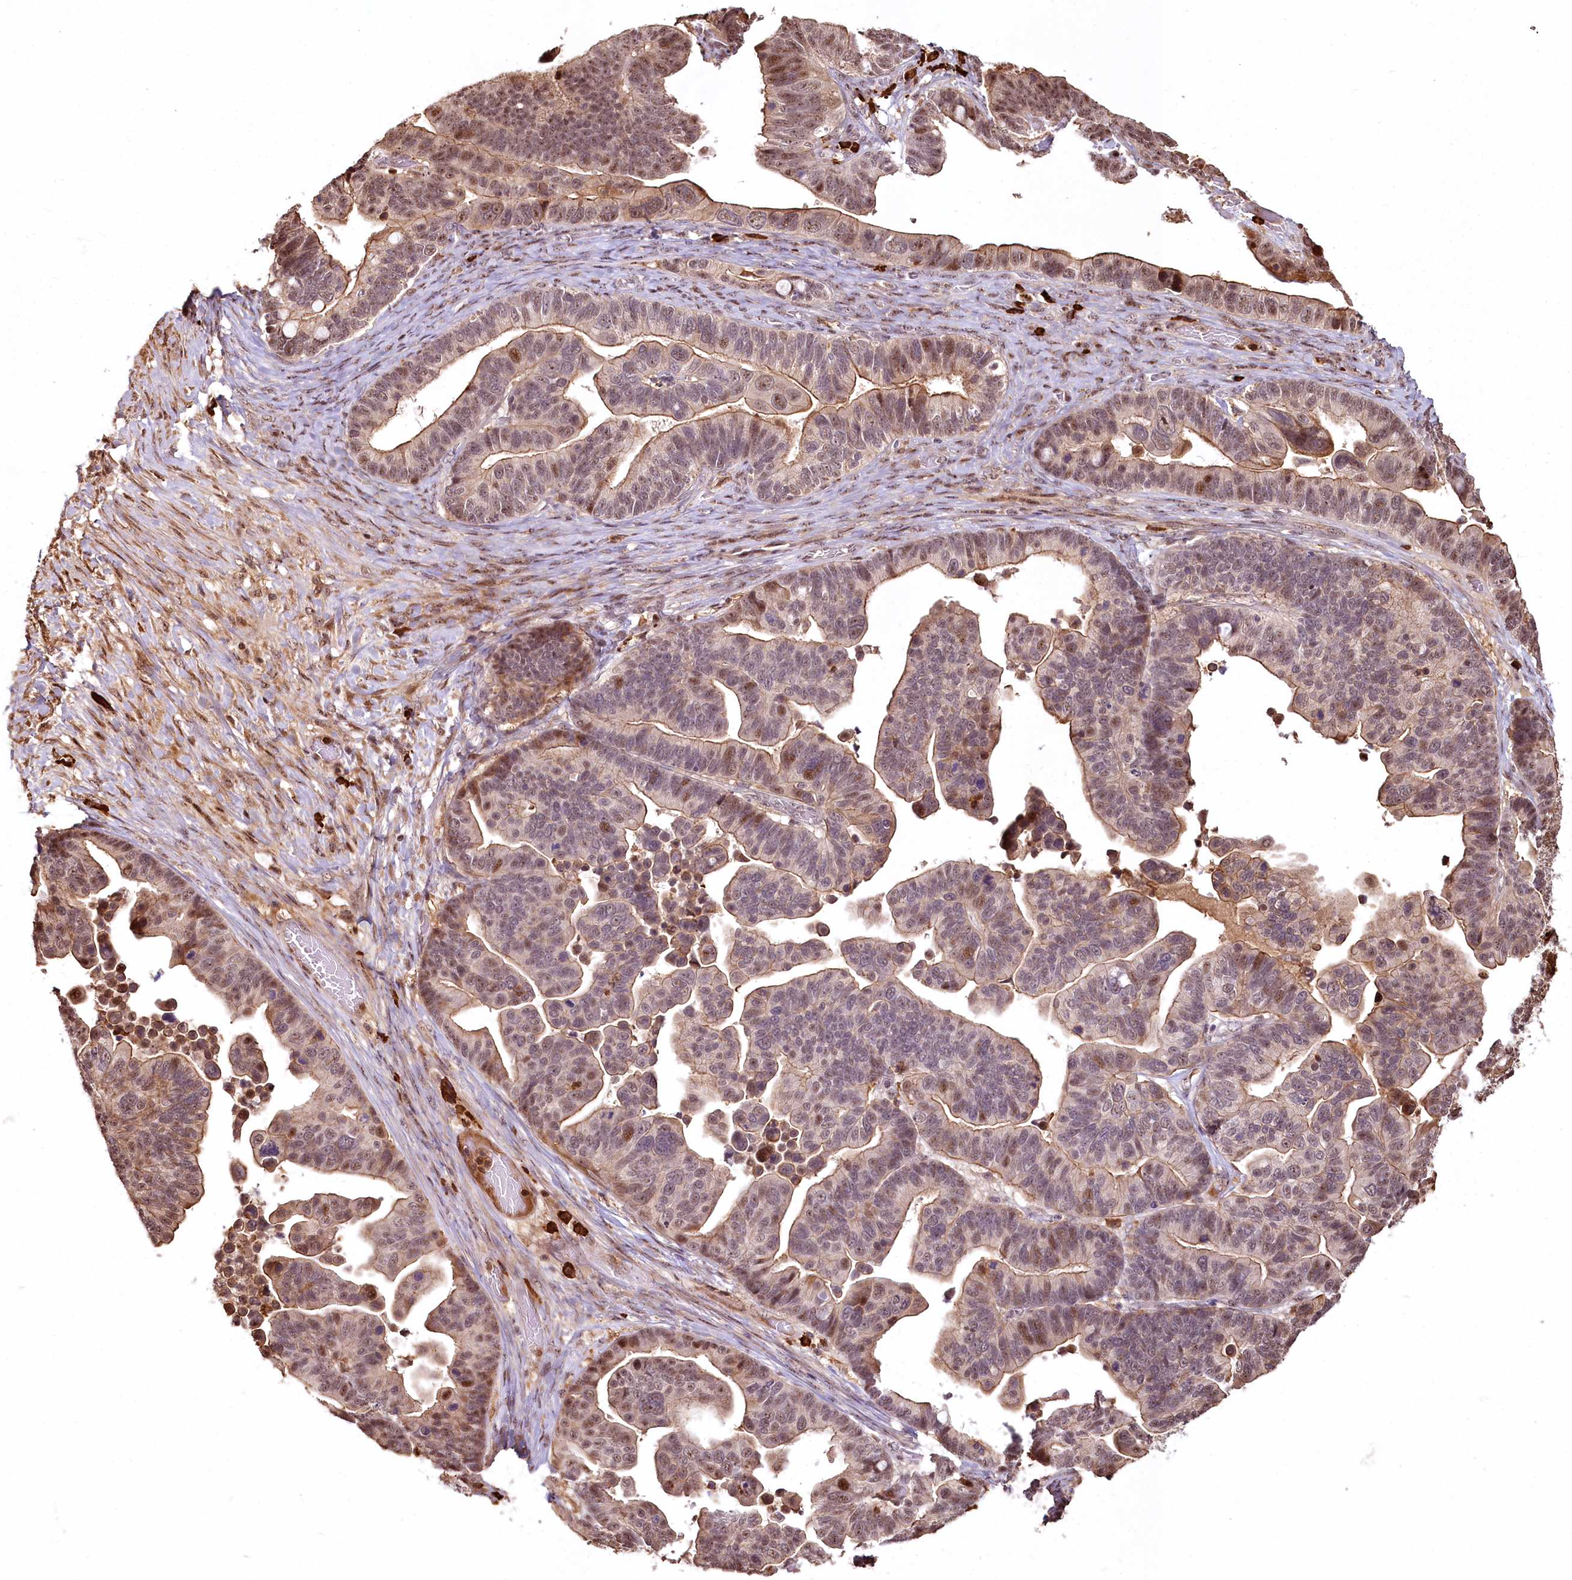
{"staining": {"intensity": "weak", "quantity": "25%-75%", "location": "cytoplasmic/membranous,nuclear"}, "tissue": "ovarian cancer", "cell_type": "Tumor cells", "image_type": "cancer", "snomed": [{"axis": "morphology", "description": "Cystadenocarcinoma, serous, NOS"}, {"axis": "topography", "description": "Ovary"}], "caption": "Approximately 25%-75% of tumor cells in human ovarian cancer (serous cystadenocarcinoma) demonstrate weak cytoplasmic/membranous and nuclear protein positivity as visualized by brown immunohistochemical staining.", "gene": "PYROXD1", "patient": {"sex": "female", "age": 56}}